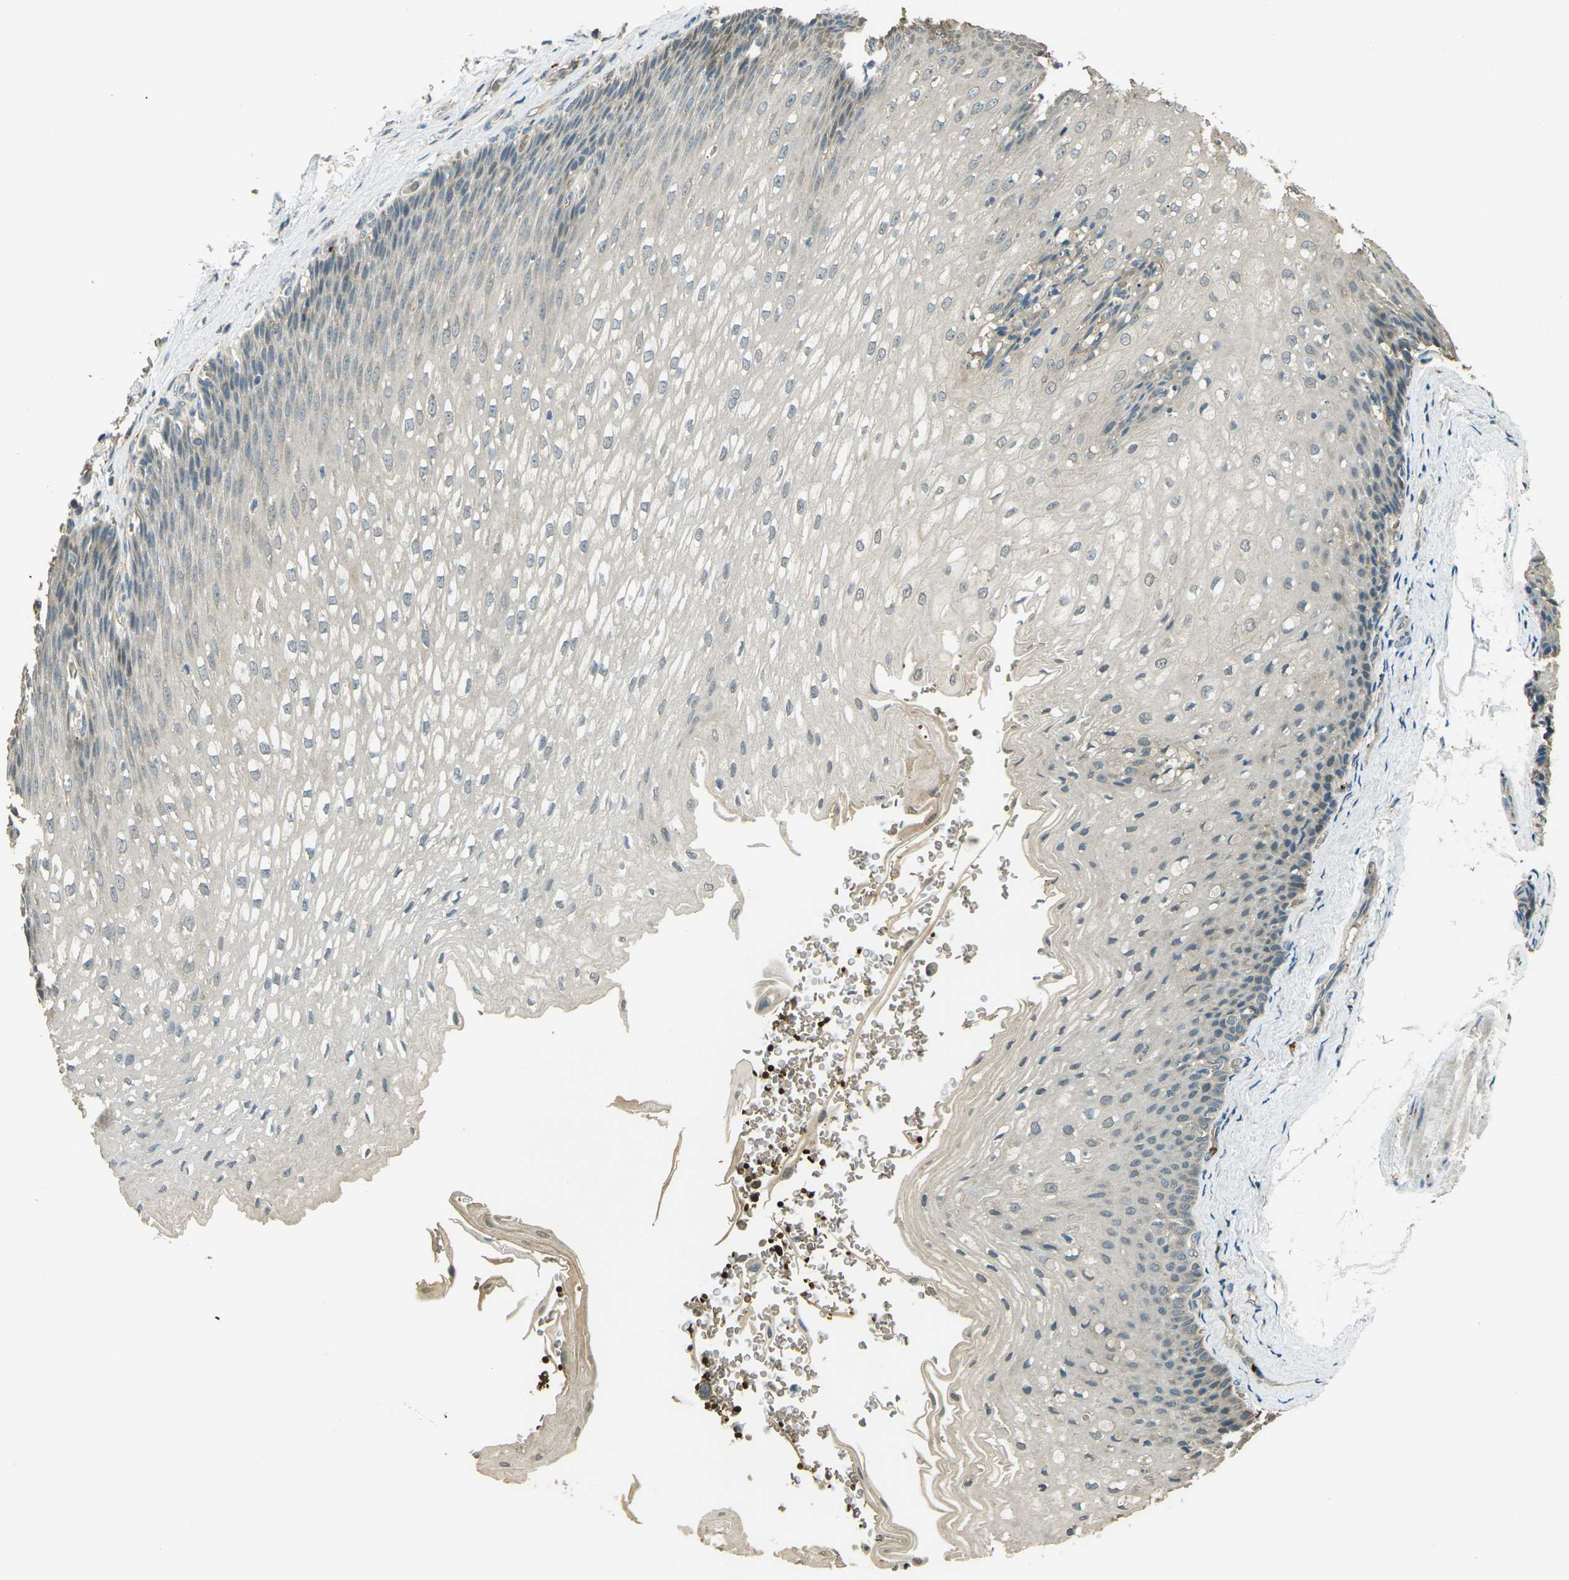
{"staining": {"intensity": "weak", "quantity": "25%-75%", "location": "cytoplasmic/membranous"}, "tissue": "esophagus", "cell_type": "Squamous epithelial cells", "image_type": "normal", "snomed": [{"axis": "morphology", "description": "Normal tissue, NOS"}, {"axis": "topography", "description": "Esophagus"}], "caption": "The immunohistochemical stain highlights weak cytoplasmic/membranous positivity in squamous epithelial cells of unremarkable esophagus.", "gene": "TOR1A", "patient": {"sex": "male", "age": 48}}